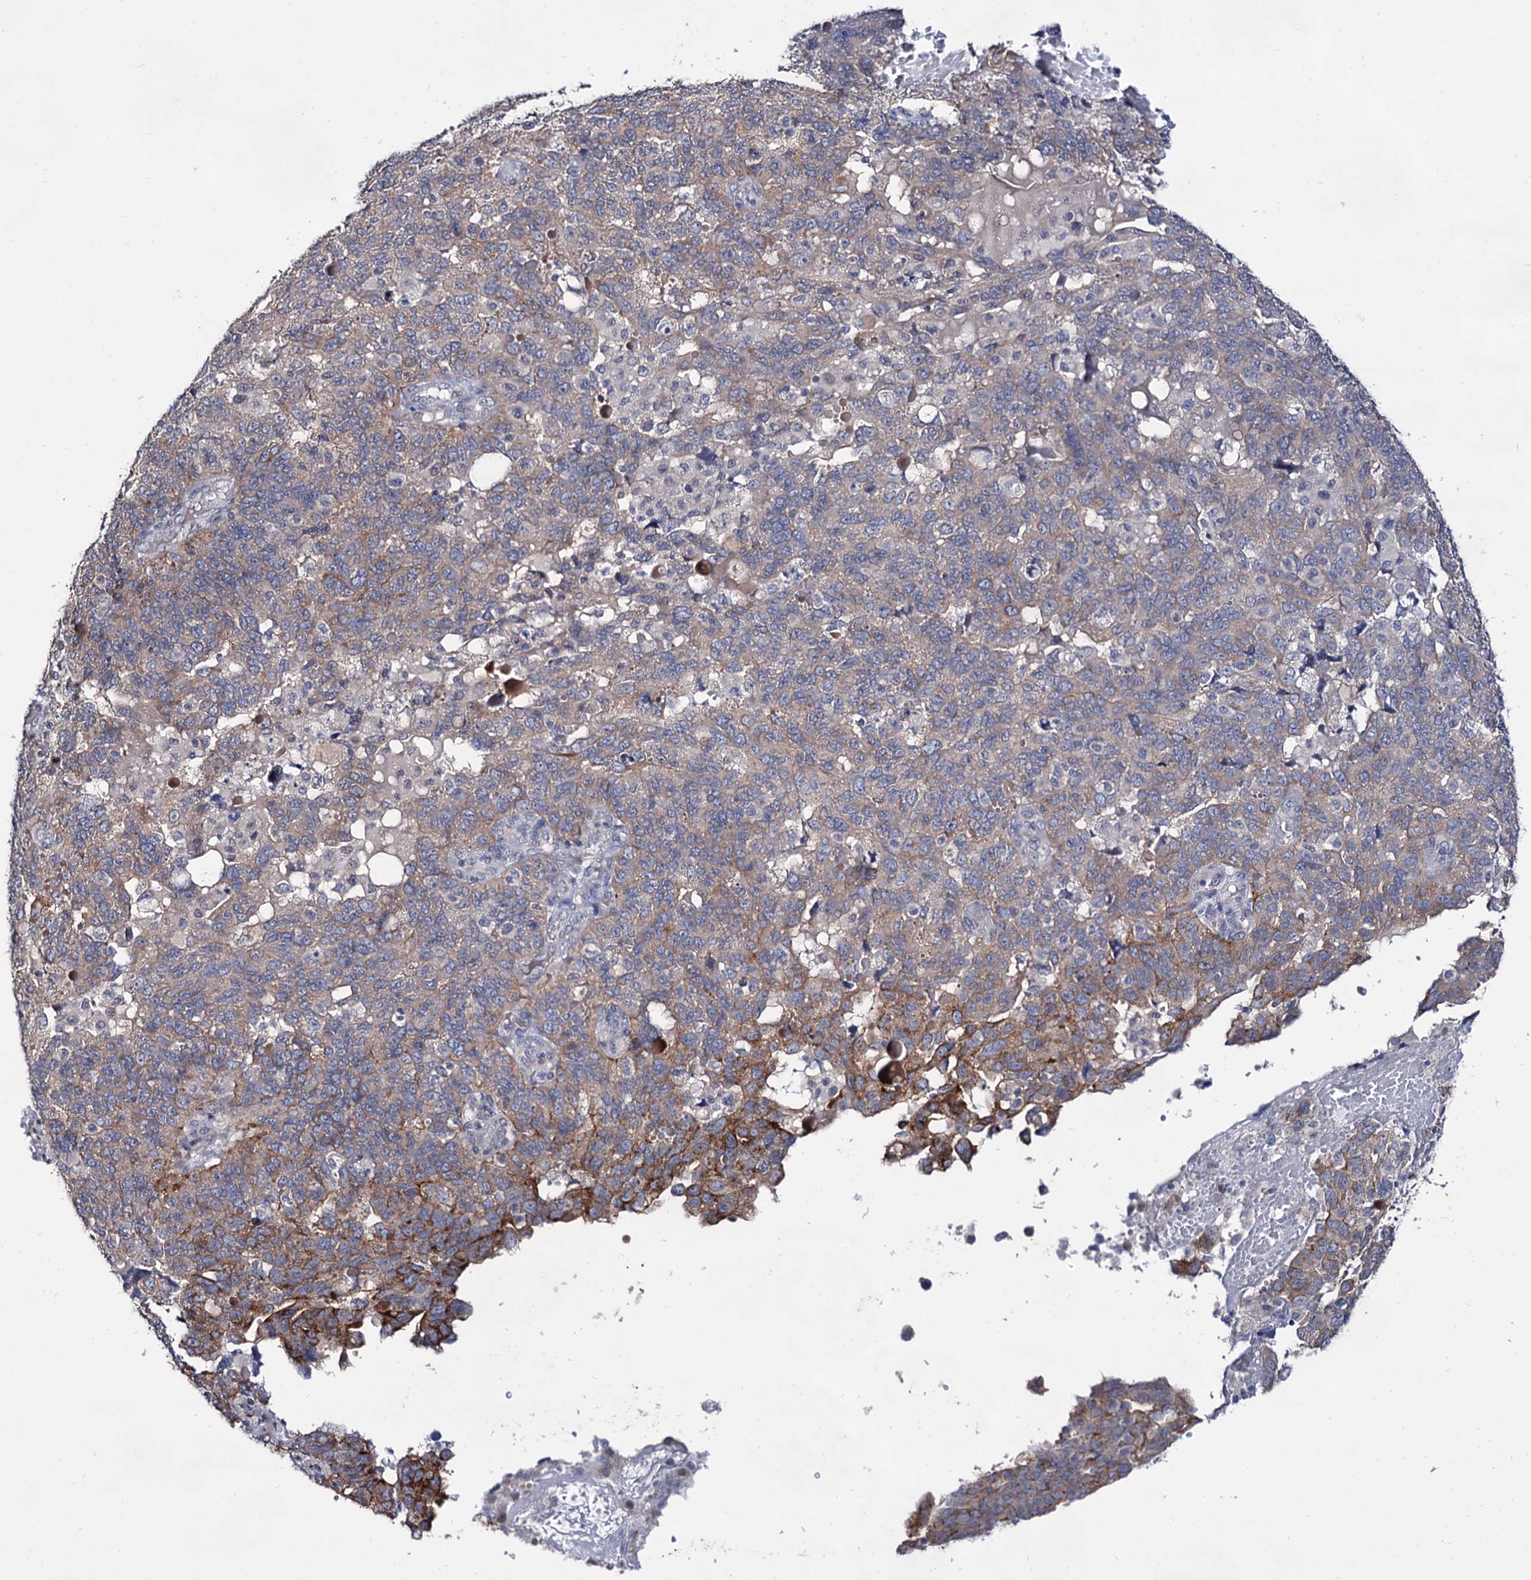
{"staining": {"intensity": "moderate", "quantity": "<25%", "location": "cytoplasmic/membranous"}, "tissue": "endometrial cancer", "cell_type": "Tumor cells", "image_type": "cancer", "snomed": [{"axis": "morphology", "description": "Adenocarcinoma, NOS"}, {"axis": "topography", "description": "Endometrium"}], "caption": "Endometrial cancer (adenocarcinoma) tissue displays moderate cytoplasmic/membranous positivity in approximately <25% of tumor cells, visualized by immunohistochemistry.", "gene": "ARFIP2", "patient": {"sex": "female", "age": 66}}